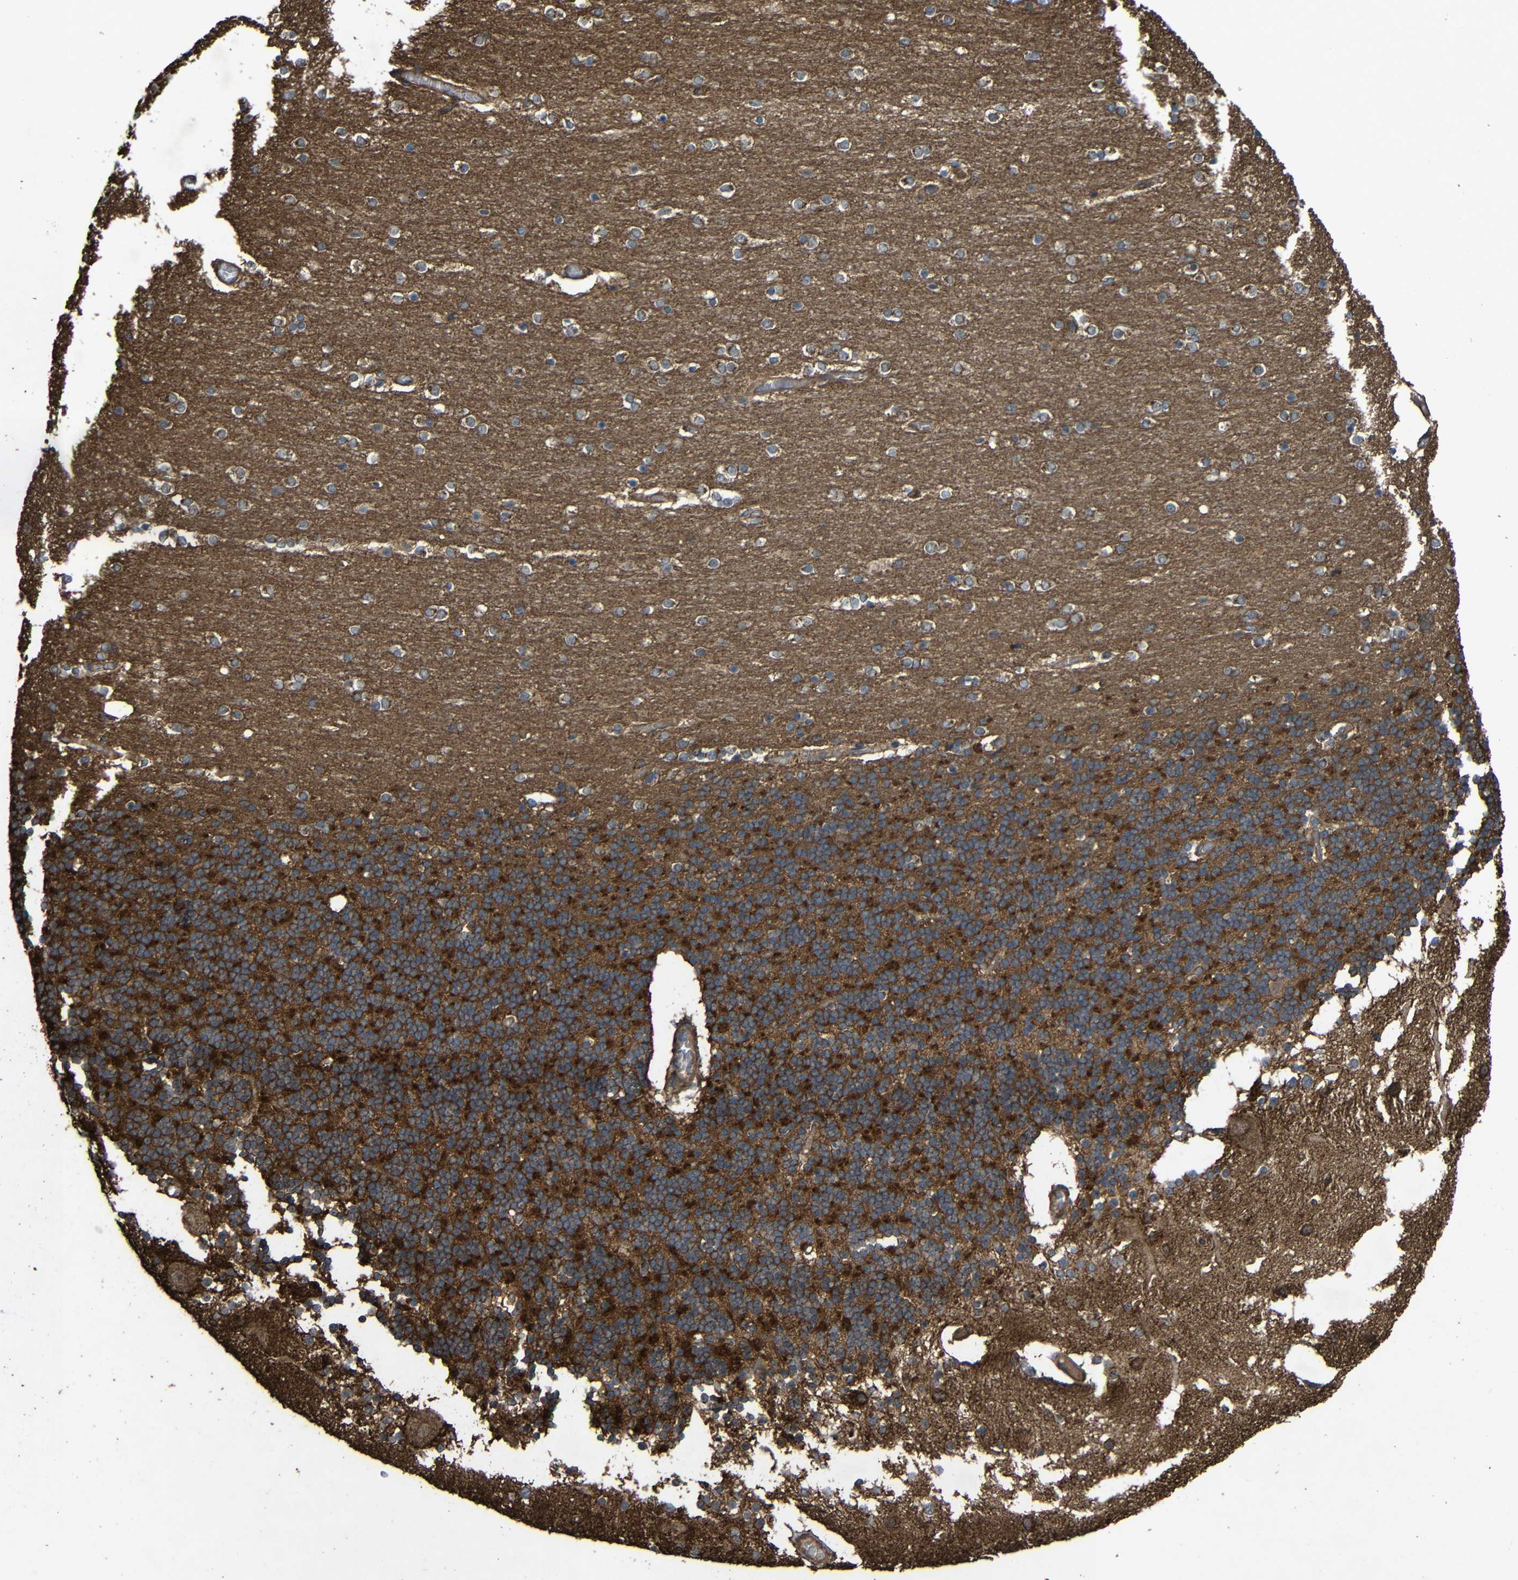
{"staining": {"intensity": "strong", "quantity": ">75%", "location": "cytoplasmic/membranous"}, "tissue": "cerebellum", "cell_type": "Cells in granular layer", "image_type": "normal", "snomed": [{"axis": "morphology", "description": "Normal tissue, NOS"}, {"axis": "topography", "description": "Cerebellum"}], "caption": "A brown stain shows strong cytoplasmic/membranous positivity of a protein in cells in granular layer of normal cerebellum. Using DAB (3,3'-diaminobenzidine) (brown) and hematoxylin (blue) stains, captured at high magnification using brightfield microscopy.", "gene": "C1GALT1", "patient": {"sex": "female", "age": 54}}